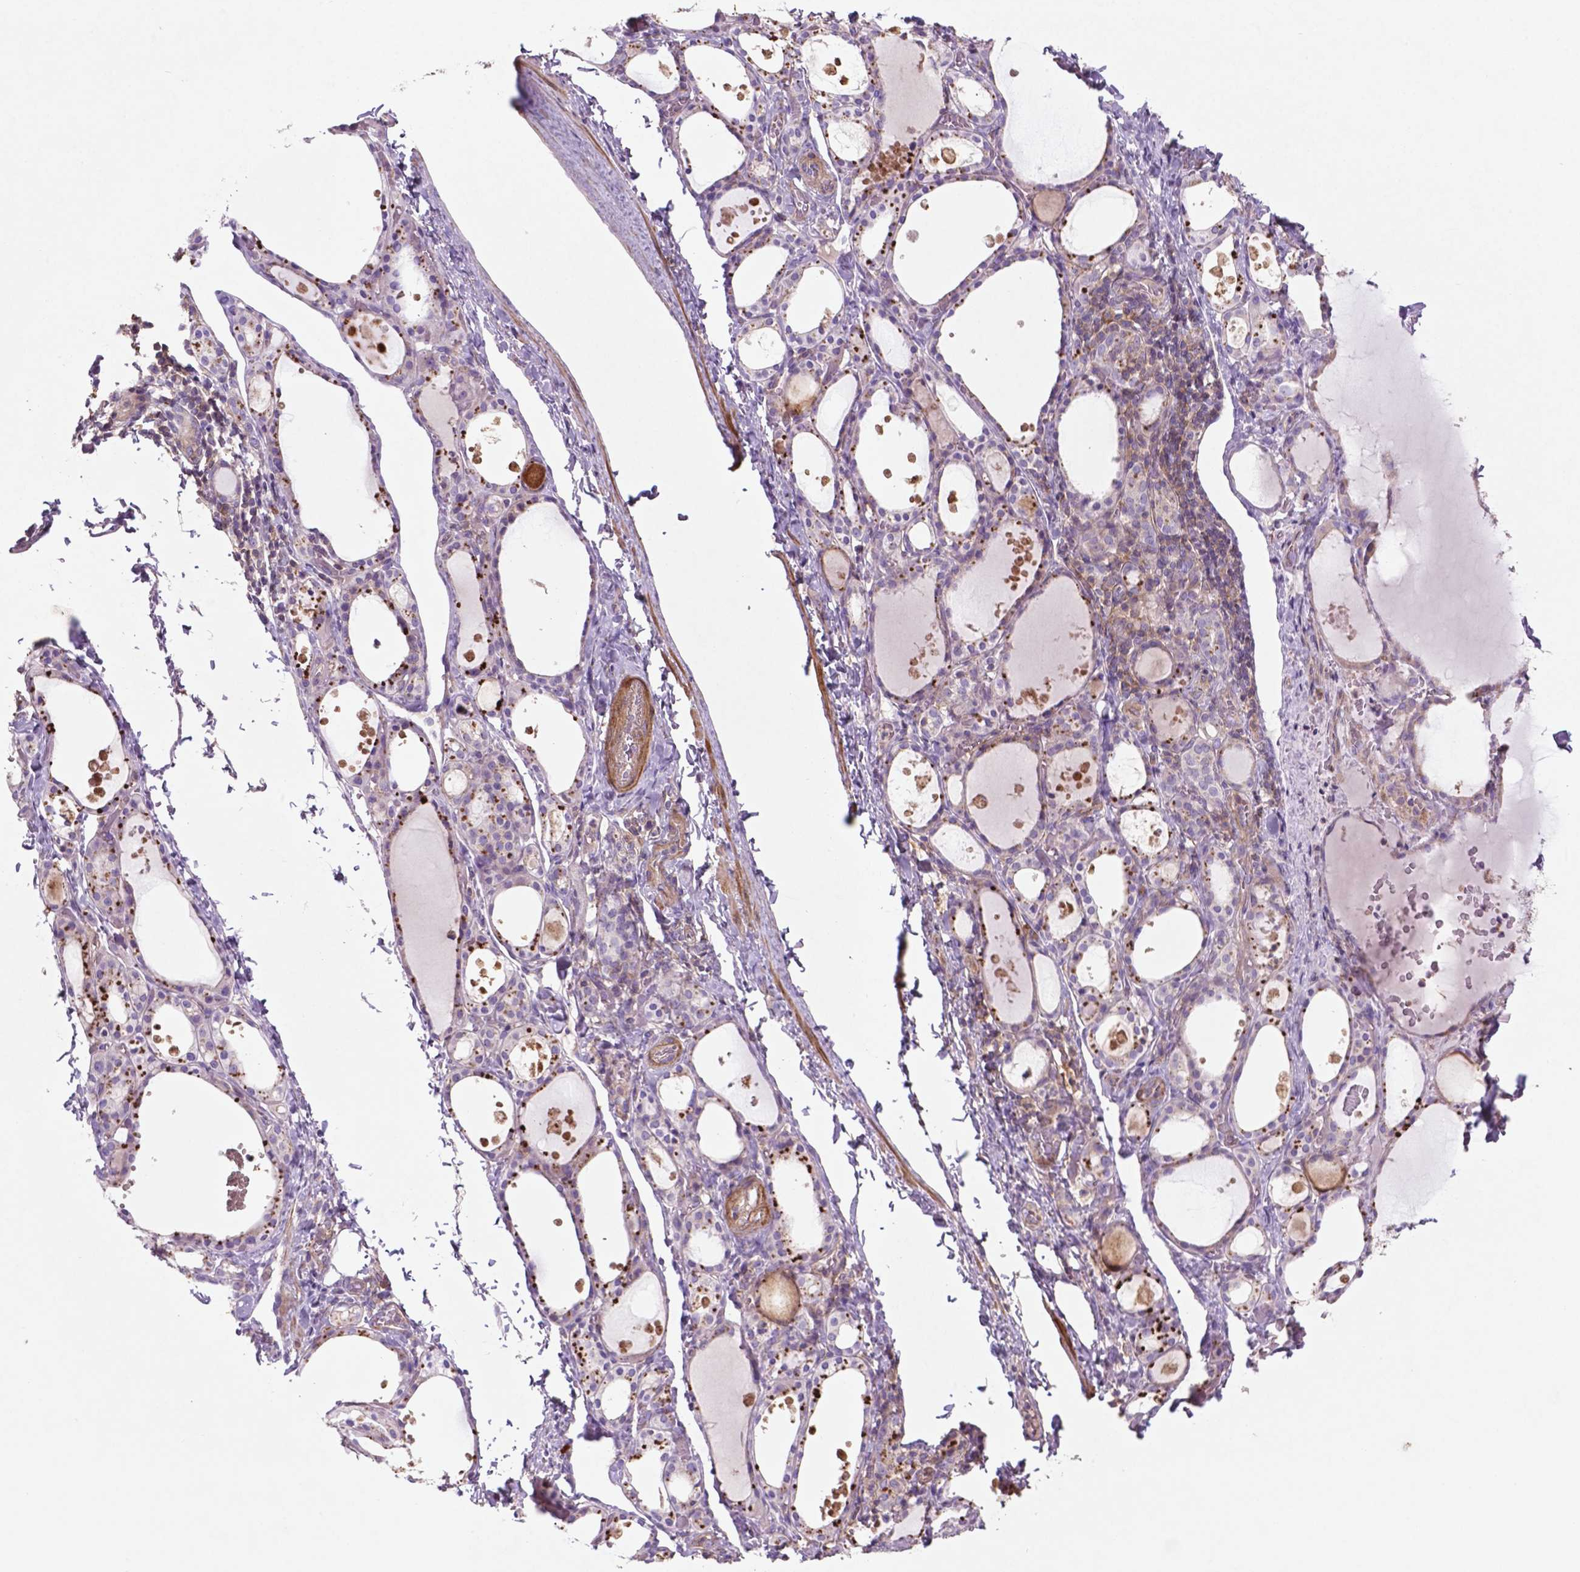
{"staining": {"intensity": "moderate", "quantity": "<25%", "location": "cytoplasmic/membranous"}, "tissue": "thyroid gland", "cell_type": "Glandular cells", "image_type": "normal", "snomed": [{"axis": "morphology", "description": "Normal tissue, NOS"}, {"axis": "topography", "description": "Thyroid gland"}], "caption": "The immunohistochemical stain labels moderate cytoplasmic/membranous positivity in glandular cells of normal thyroid gland.", "gene": "BMP4", "patient": {"sex": "male", "age": 68}}